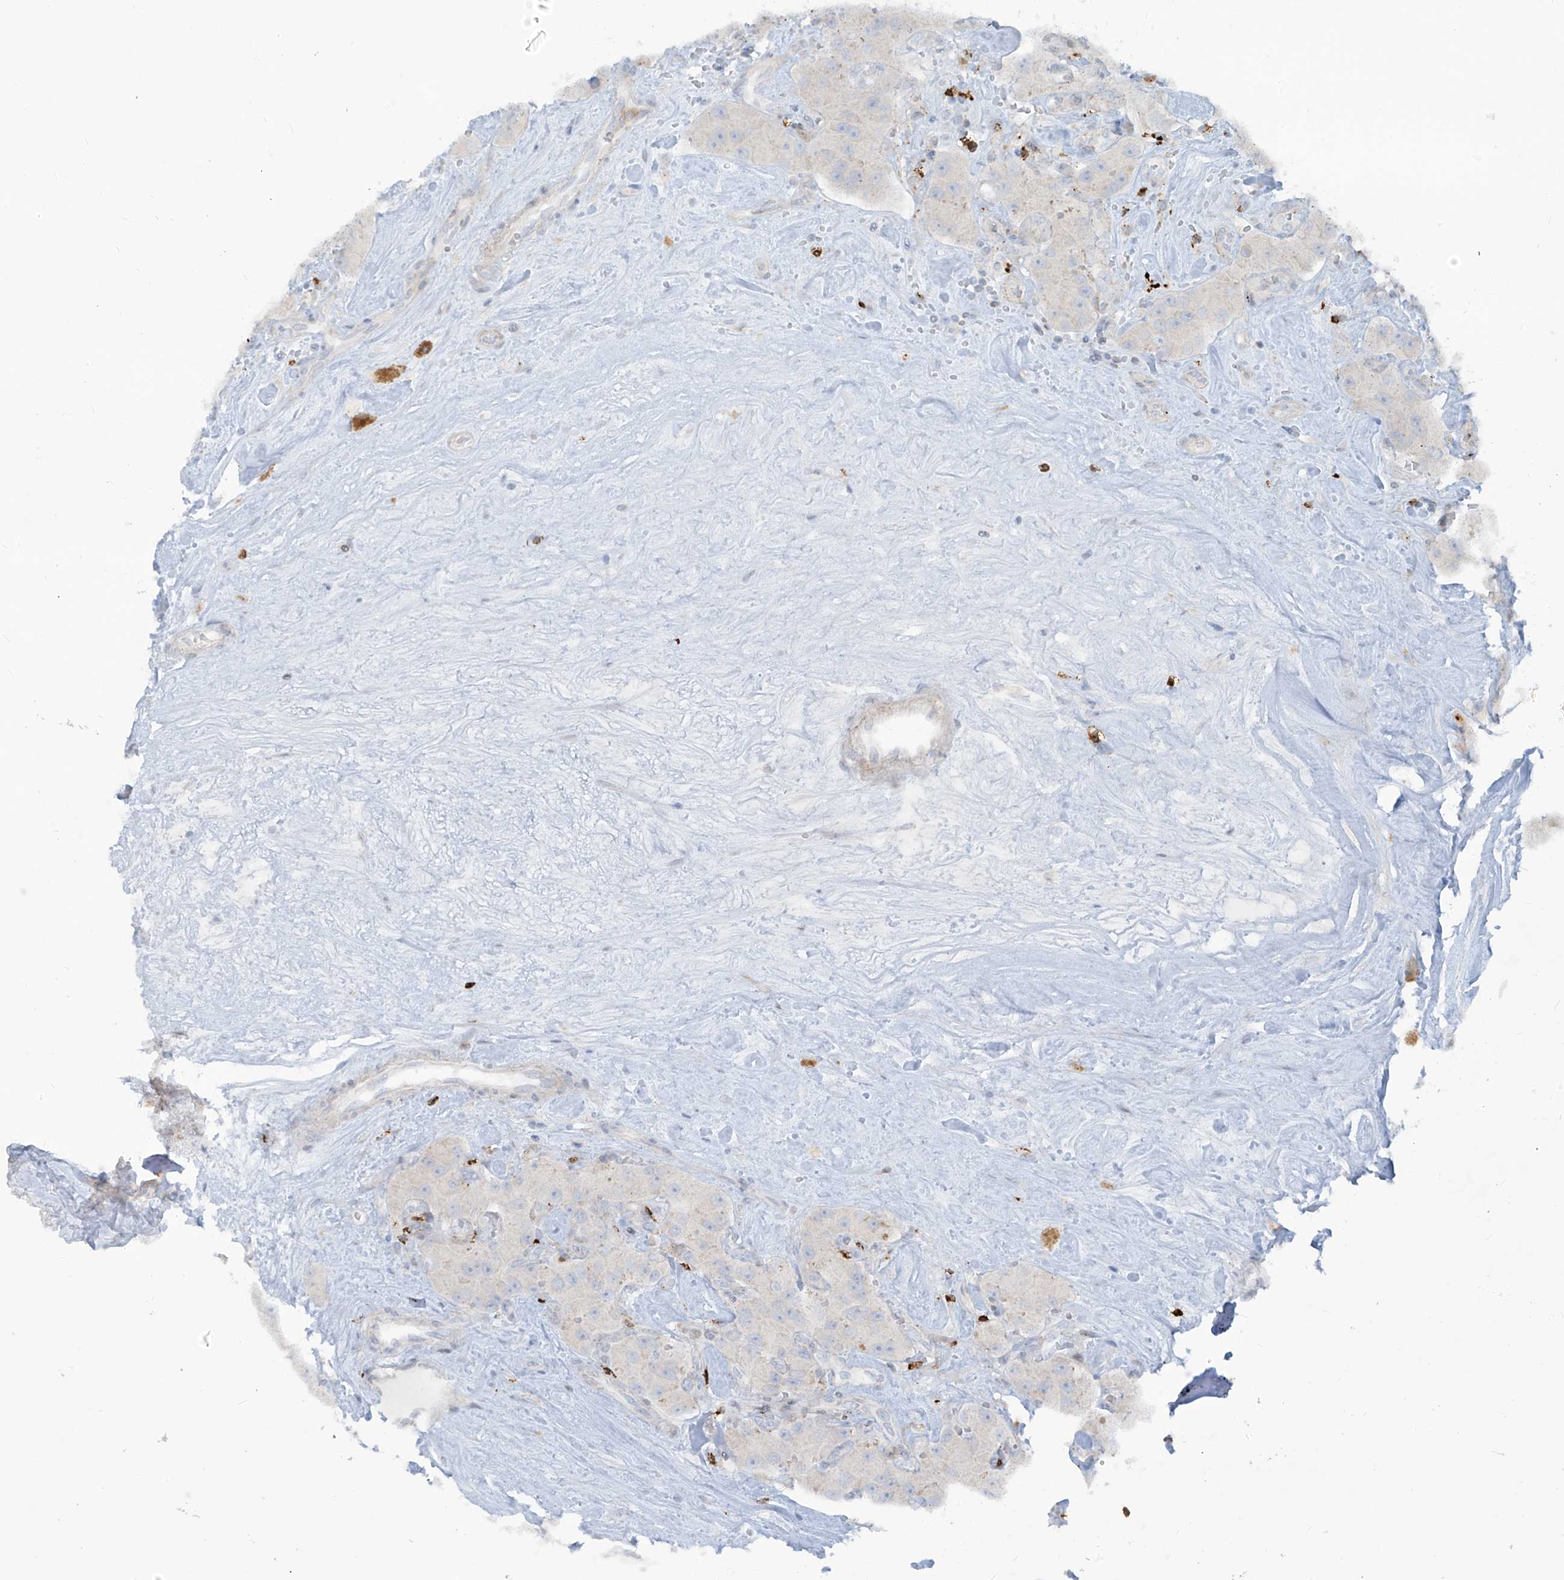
{"staining": {"intensity": "negative", "quantity": "none", "location": "none"}, "tissue": "carcinoid", "cell_type": "Tumor cells", "image_type": "cancer", "snomed": [{"axis": "morphology", "description": "Carcinoid, malignant, NOS"}, {"axis": "topography", "description": "Pancreas"}], "caption": "The histopathology image reveals no staining of tumor cells in malignant carcinoid.", "gene": "NOTO", "patient": {"sex": "male", "age": 41}}